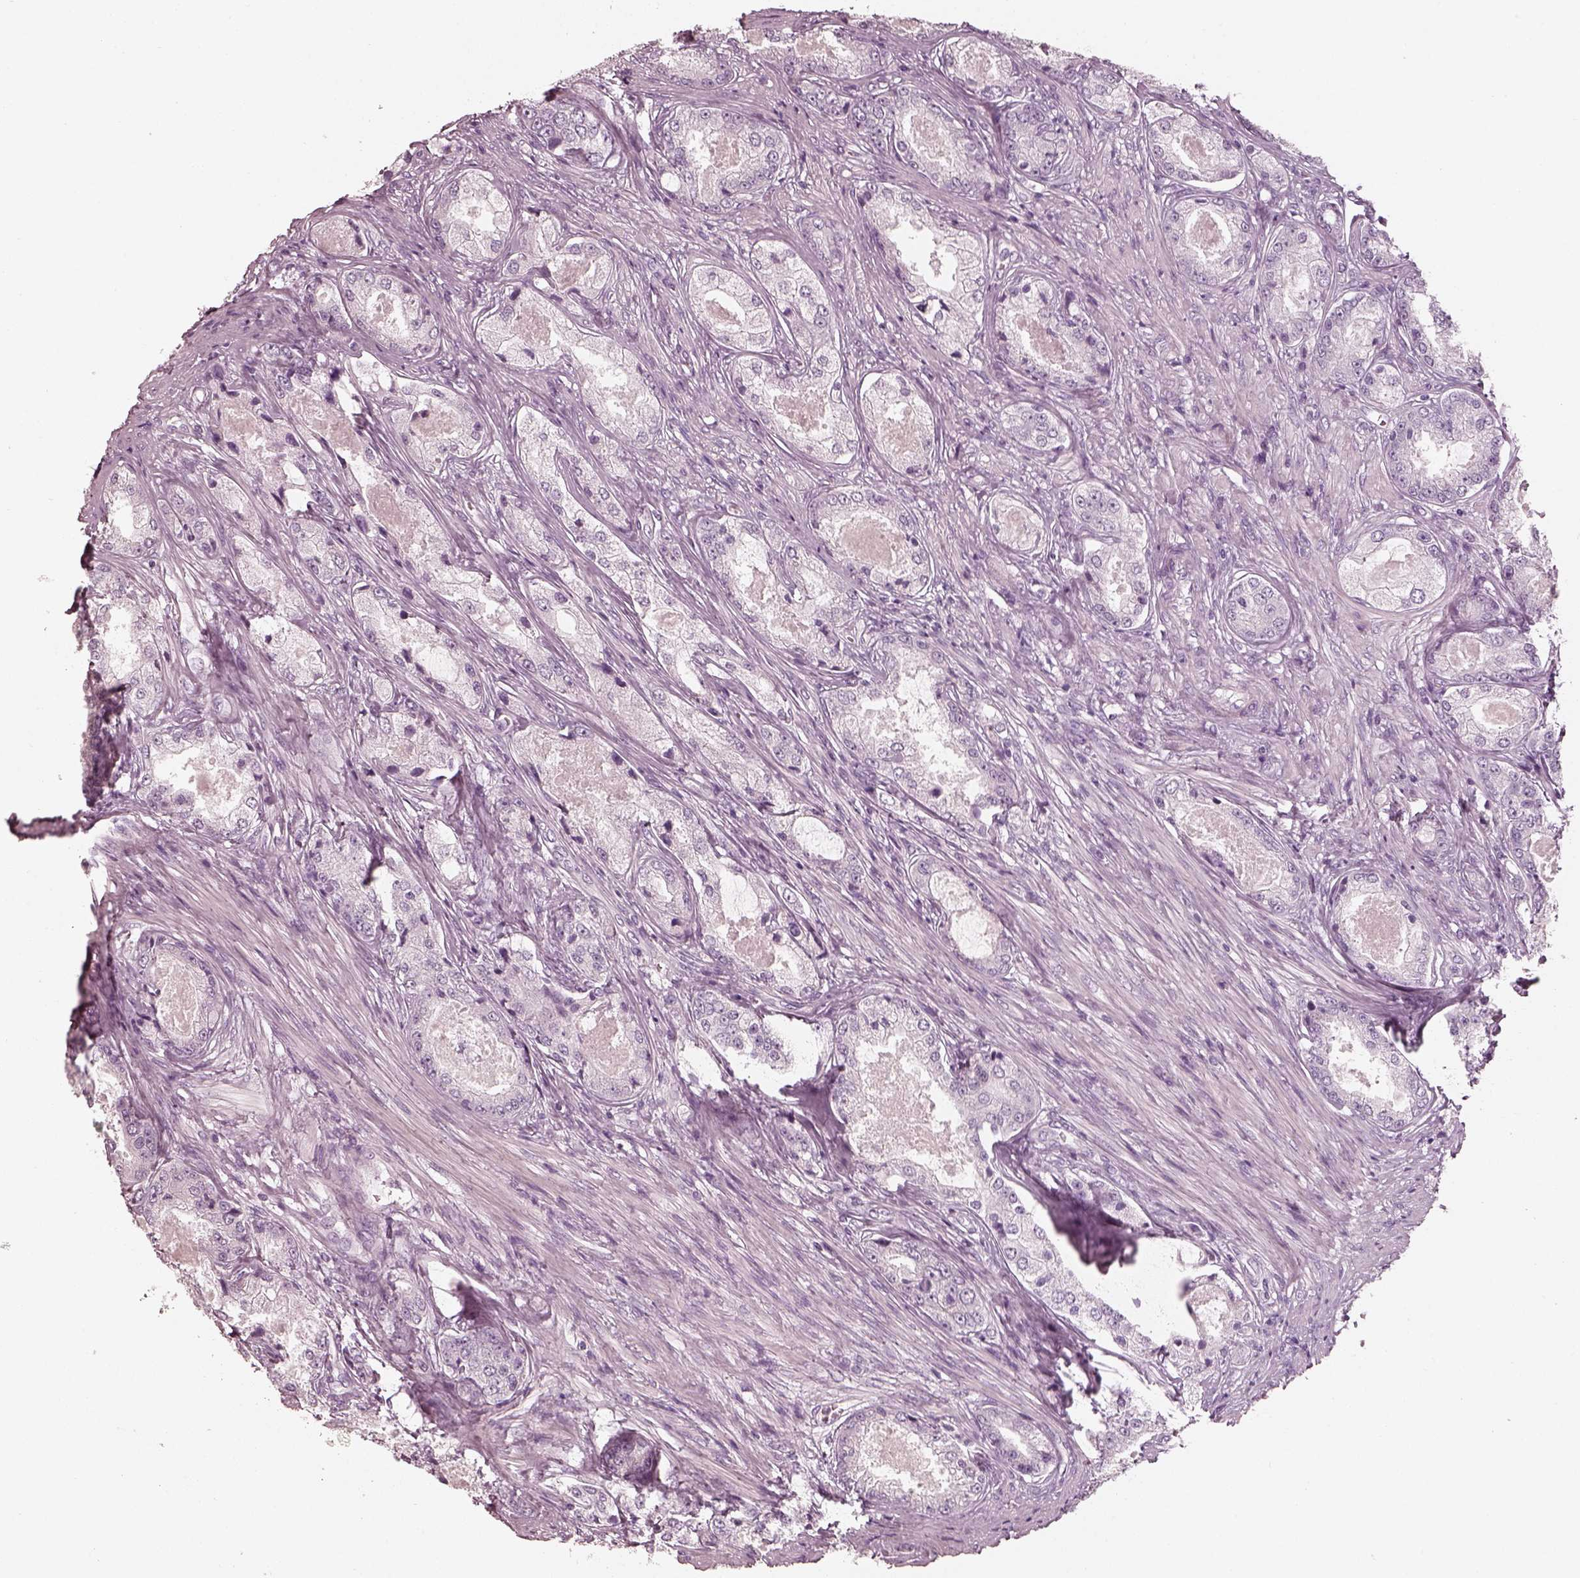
{"staining": {"intensity": "negative", "quantity": "none", "location": "none"}, "tissue": "prostate cancer", "cell_type": "Tumor cells", "image_type": "cancer", "snomed": [{"axis": "morphology", "description": "Adenocarcinoma, Low grade"}, {"axis": "topography", "description": "Prostate"}], "caption": "Tumor cells show no significant staining in prostate adenocarcinoma (low-grade). The staining was performed using DAB to visualize the protein expression in brown, while the nuclei were stained in blue with hematoxylin (Magnification: 20x).", "gene": "R3HDML", "patient": {"sex": "male", "age": 68}}